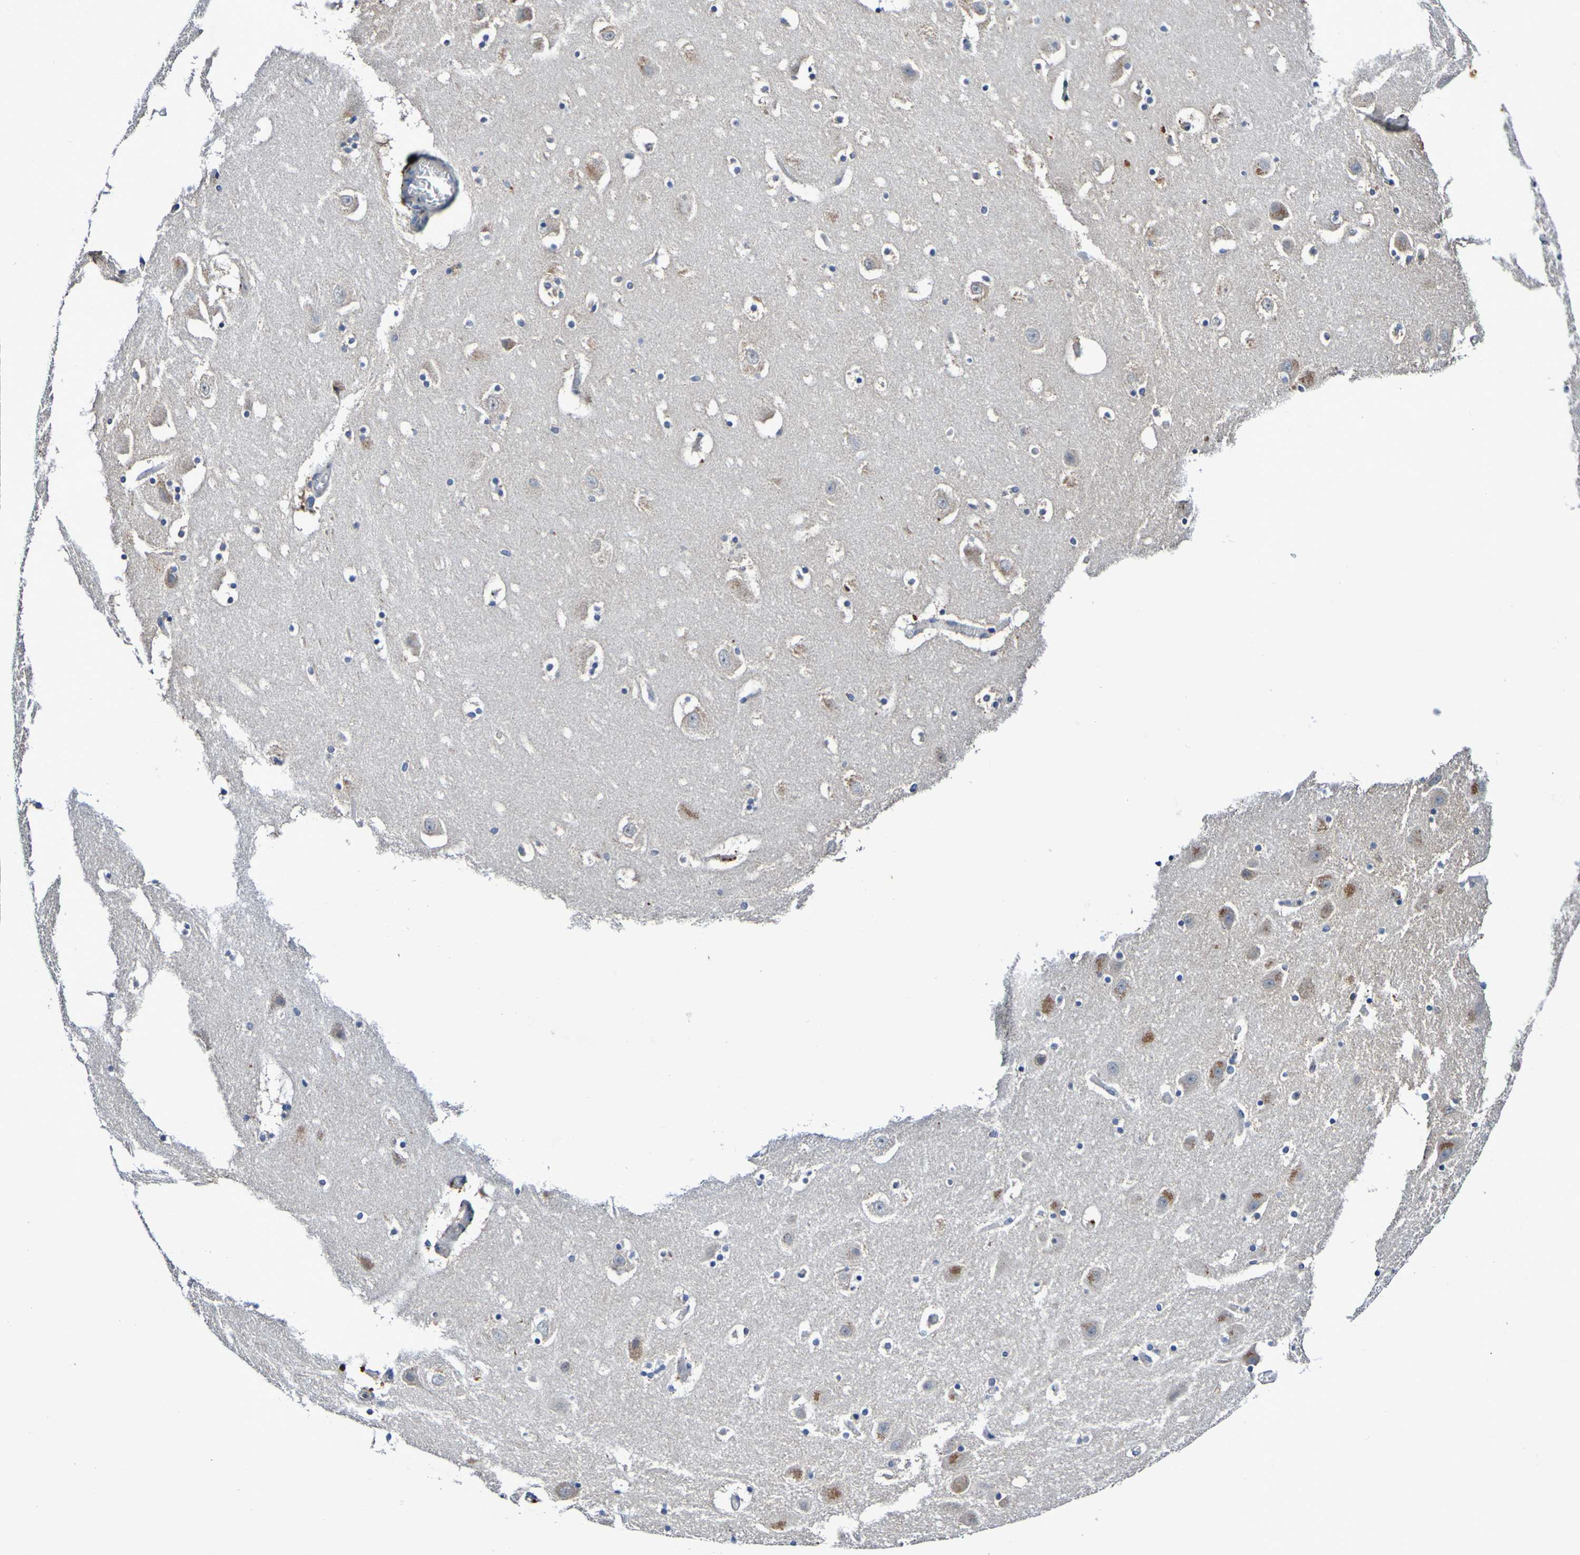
{"staining": {"intensity": "negative", "quantity": "none", "location": "none"}, "tissue": "hippocampus", "cell_type": "Glial cells", "image_type": "normal", "snomed": [{"axis": "morphology", "description": "Normal tissue, NOS"}, {"axis": "topography", "description": "Hippocampus"}], "caption": "Protein analysis of normal hippocampus exhibits no significant staining in glial cells. Brightfield microscopy of immunohistochemistry (IHC) stained with DAB (3,3'-diaminobenzidine) (brown) and hematoxylin (blue), captured at high magnification.", "gene": "PTP4A2", "patient": {"sex": "male", "age": 45}}